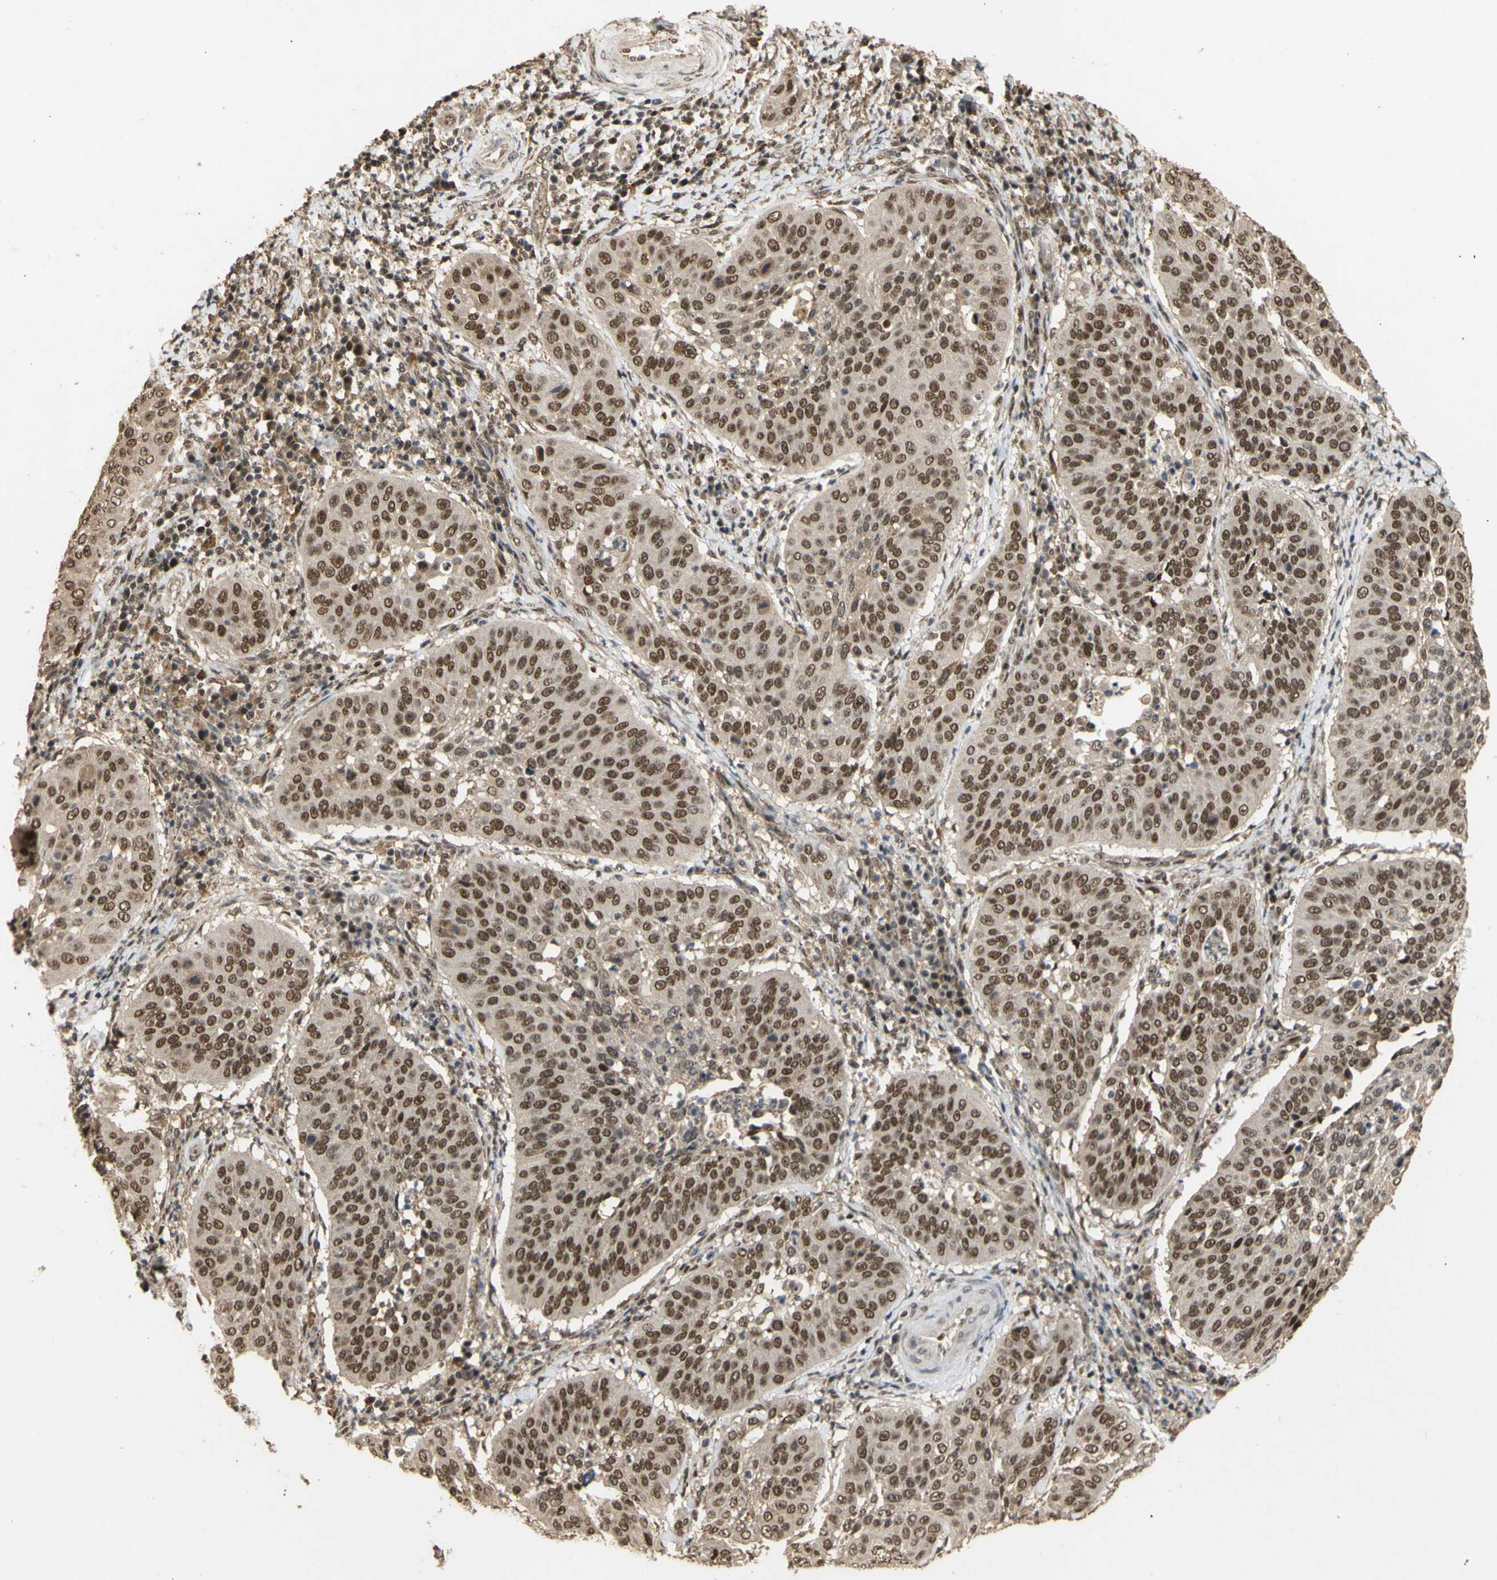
{"staining": {"intensity": "moderate", "quantity": ">75%", "location": "cytoplasmic/membranous,nuclear"}, "tissue": "cervical cancer", "cell_type": "Tumor cells", "image_type": "cancer", "snomed": [{"axis": "morphology", "description": "Normal tissue, NOS"}, {"axis": "morphology", "description": "Squamous cell carcinoma, NOS"}, {"axis": "topography", "description": "Cervix"}], "caption": "DAB immunohistochemical staining of cervical squamous cell carcinoma reveals moderate cytoplasmic/membranous and nuclear protein expression in about >75% of tumor cells. (DAB (3,3'-diaminobenzidine) = brown stain, brightfield microscopy at high magnification).", "gene": "GTF2E2", "patient": {"sex": "female", "age": 39}}